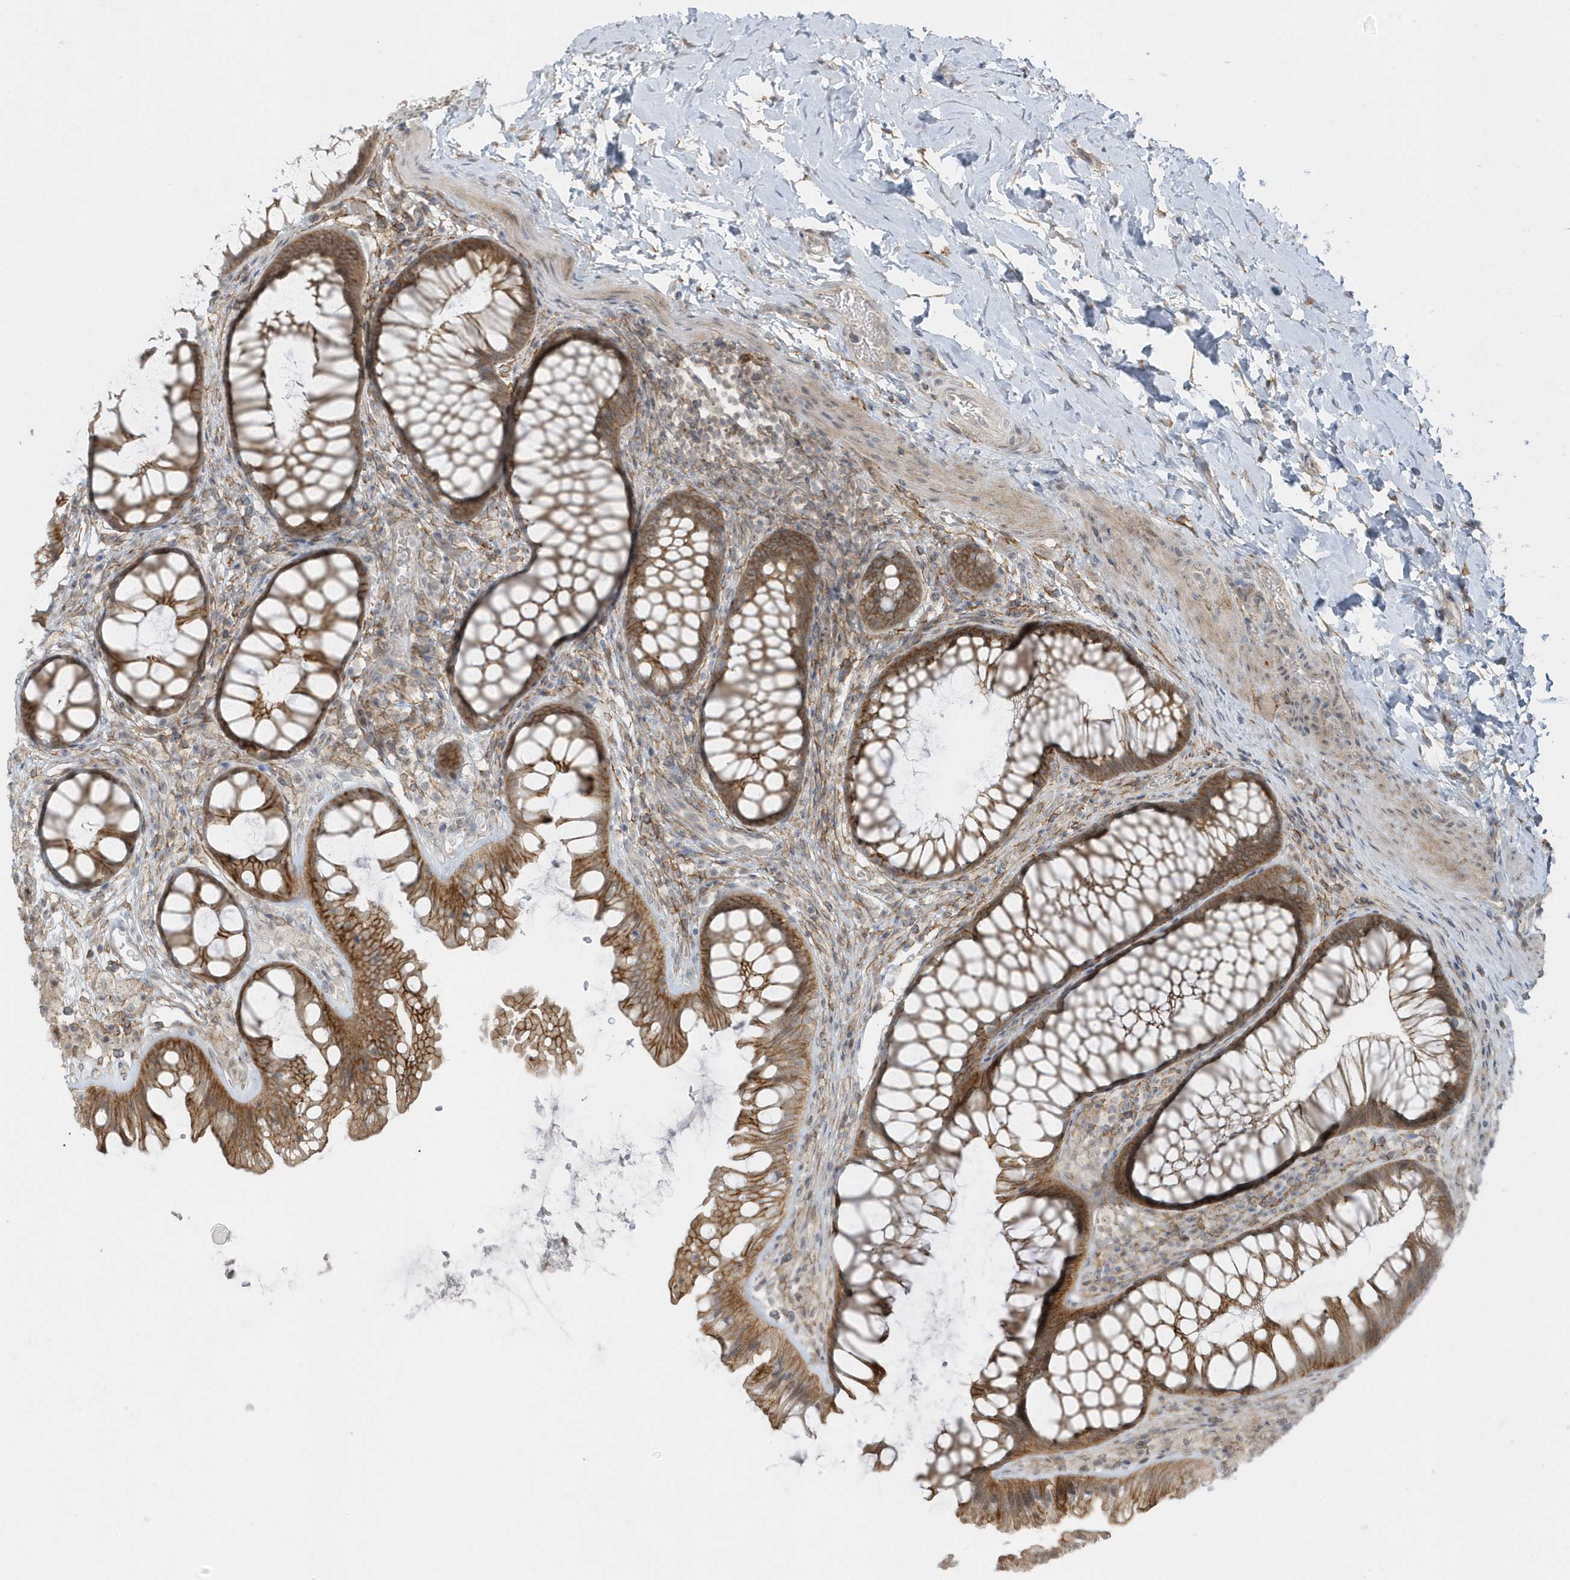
{"staining": {"intensity": "negative", "quantity": "none", "location": "none"}, "tissue": "colon", "cell_type": "Endothelial cells", "image_type": "normal", "snomed": [{"axis": "morphology", "description": "Normal tissue, NOS"}, {"axis": "topography", "description": "Colon"}], "caption": "IHC image of benign colon: colon stained with DAB shows no significant protein expression in endothelial cells.", "gene": "PARD3B", "patient": {"sex": "female", "age": 62}}